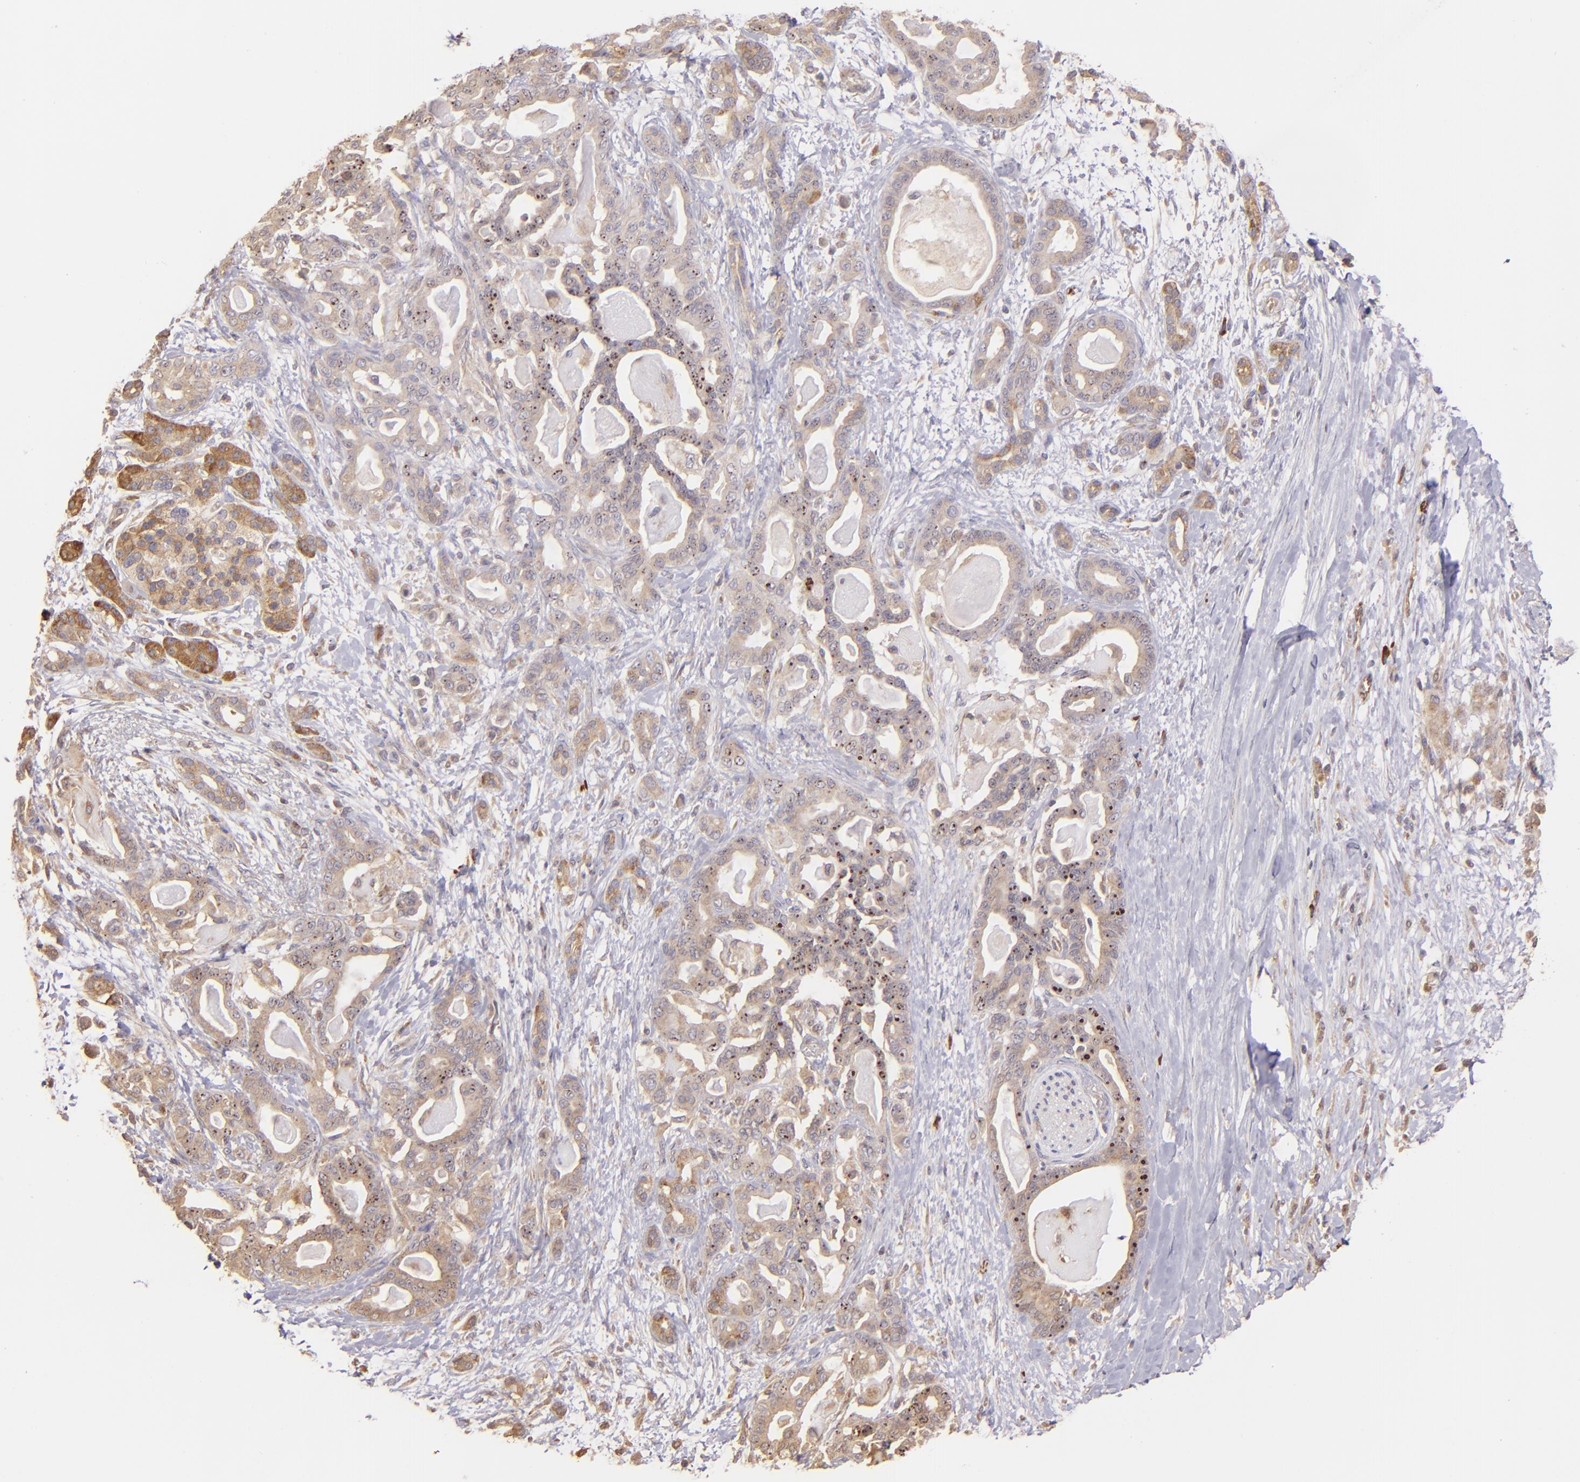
{"staining": {"intensity": "moderate", "quantity": ">75%", "location": "cytoplasmic/membranous"}, "tissue": "pancreatic cancer", "cell_type": "Tumor cells", "image_type": "cancer", "snomed": [{"axis": "morphology", "description": "Adenocarcinoma, NOS"}, {"axis": "topography", "description": "Pancreas"}], "caption": "Adenocarcinoma (pancreatic) tissue exhibits moderate cytoplasmic/membranous expression in about >75% of tumor cells (brown staining indicates protein expression, while blue staining denotes nuclei).", "gene": "ECE1", "patient": {"sex": "male", "age": 63}}